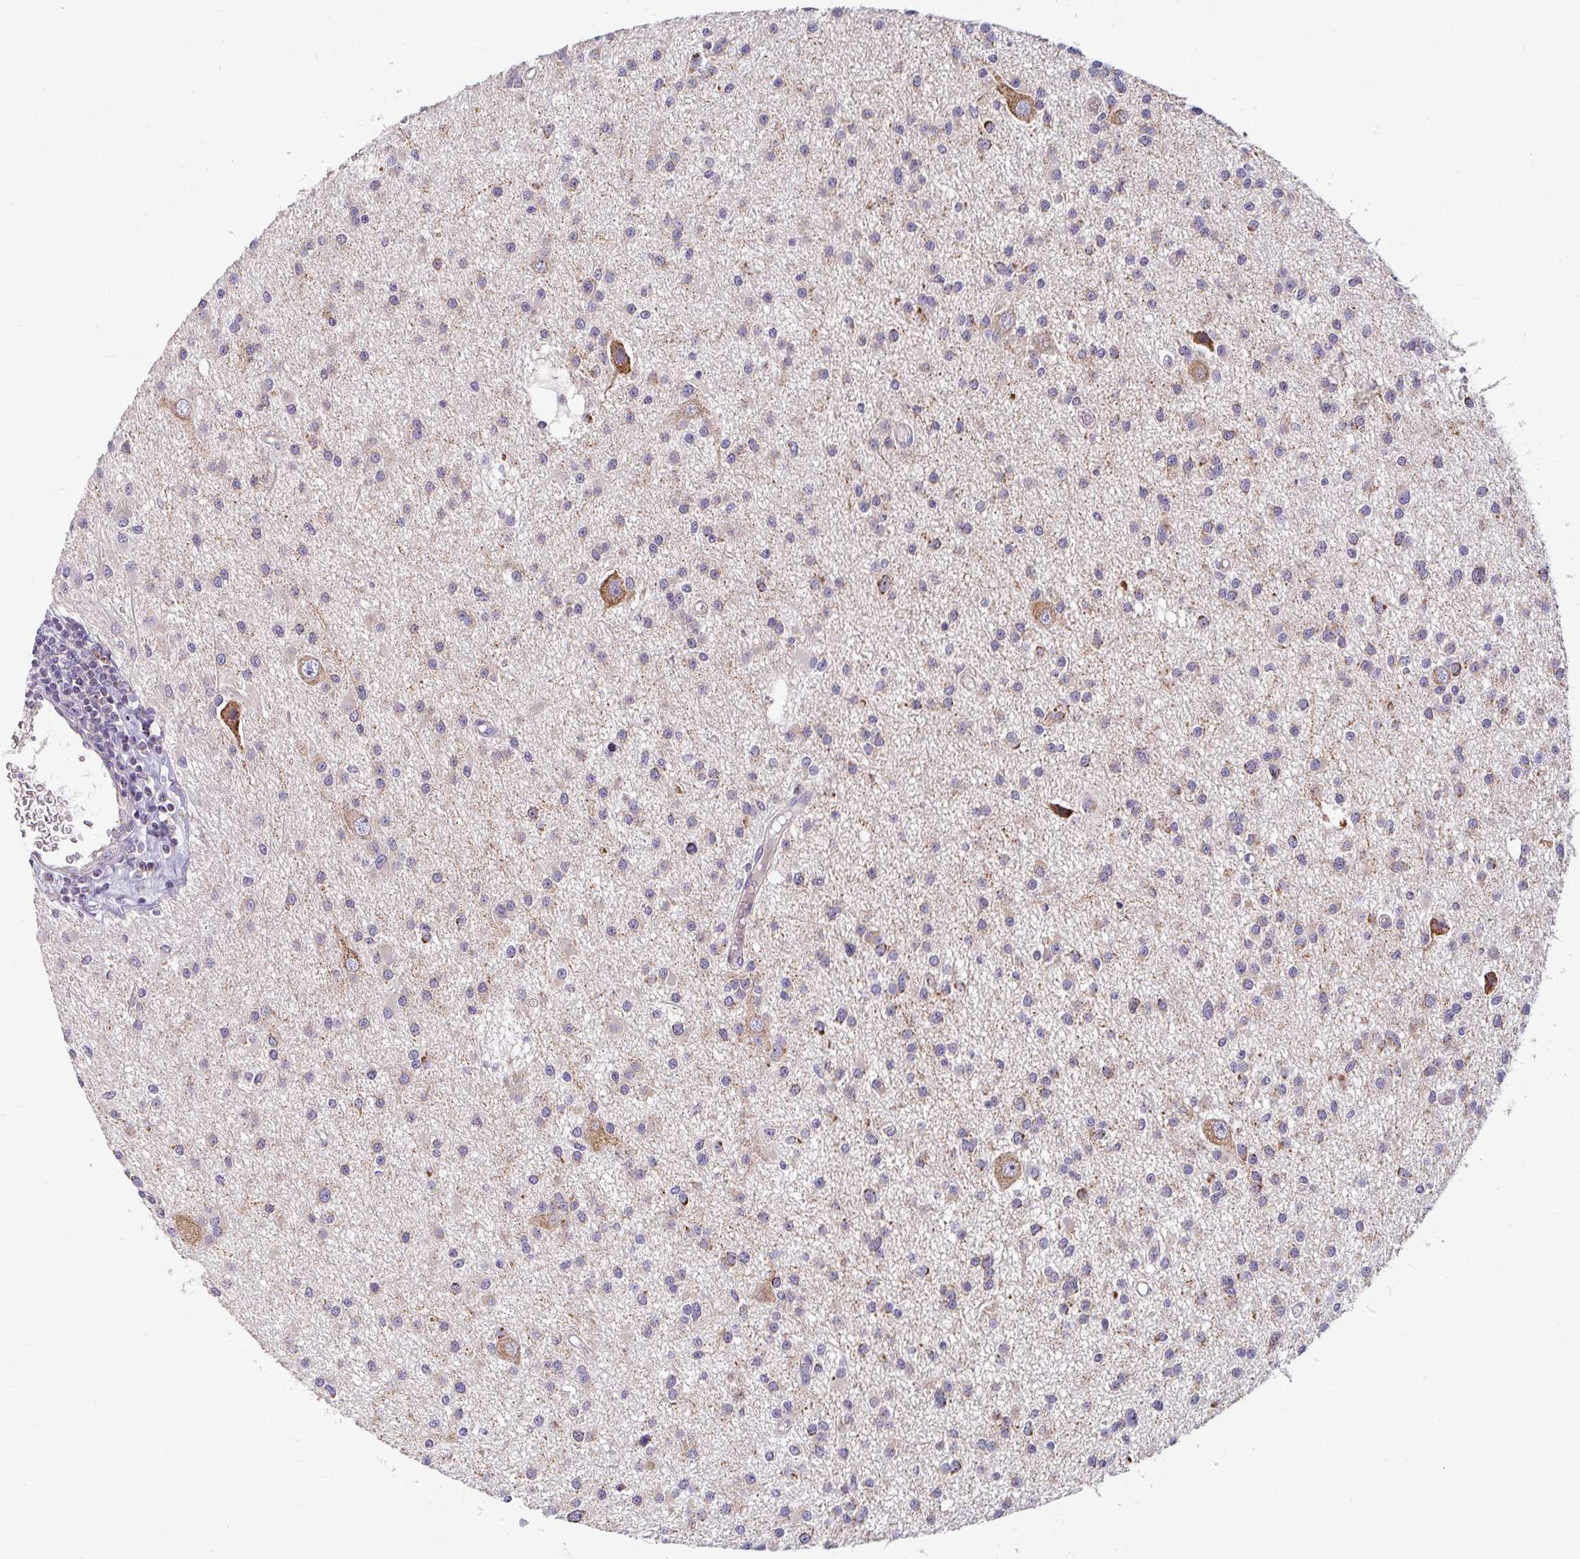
{"staining": {"intensity": "moderate", "quantity": "<25%", "location": "cytoplasmic/membranous"}, "tissue": "glioma", "cell_type": "Tumor cells", "image_type": "cancer", "snomed": [{"axis": "morphology", "description": "Glioma, malignant, High grade"}, {"axis": "topography", "description": "Brain"}], "caption": "About <25% of tumor cells in glioma demonstrate moderate cytoplasmic/membranous protein staining as visualized by brown immunohistochemical staining.", "gene": "SKP2", "patient": {"sex": "male", "age": 54}}